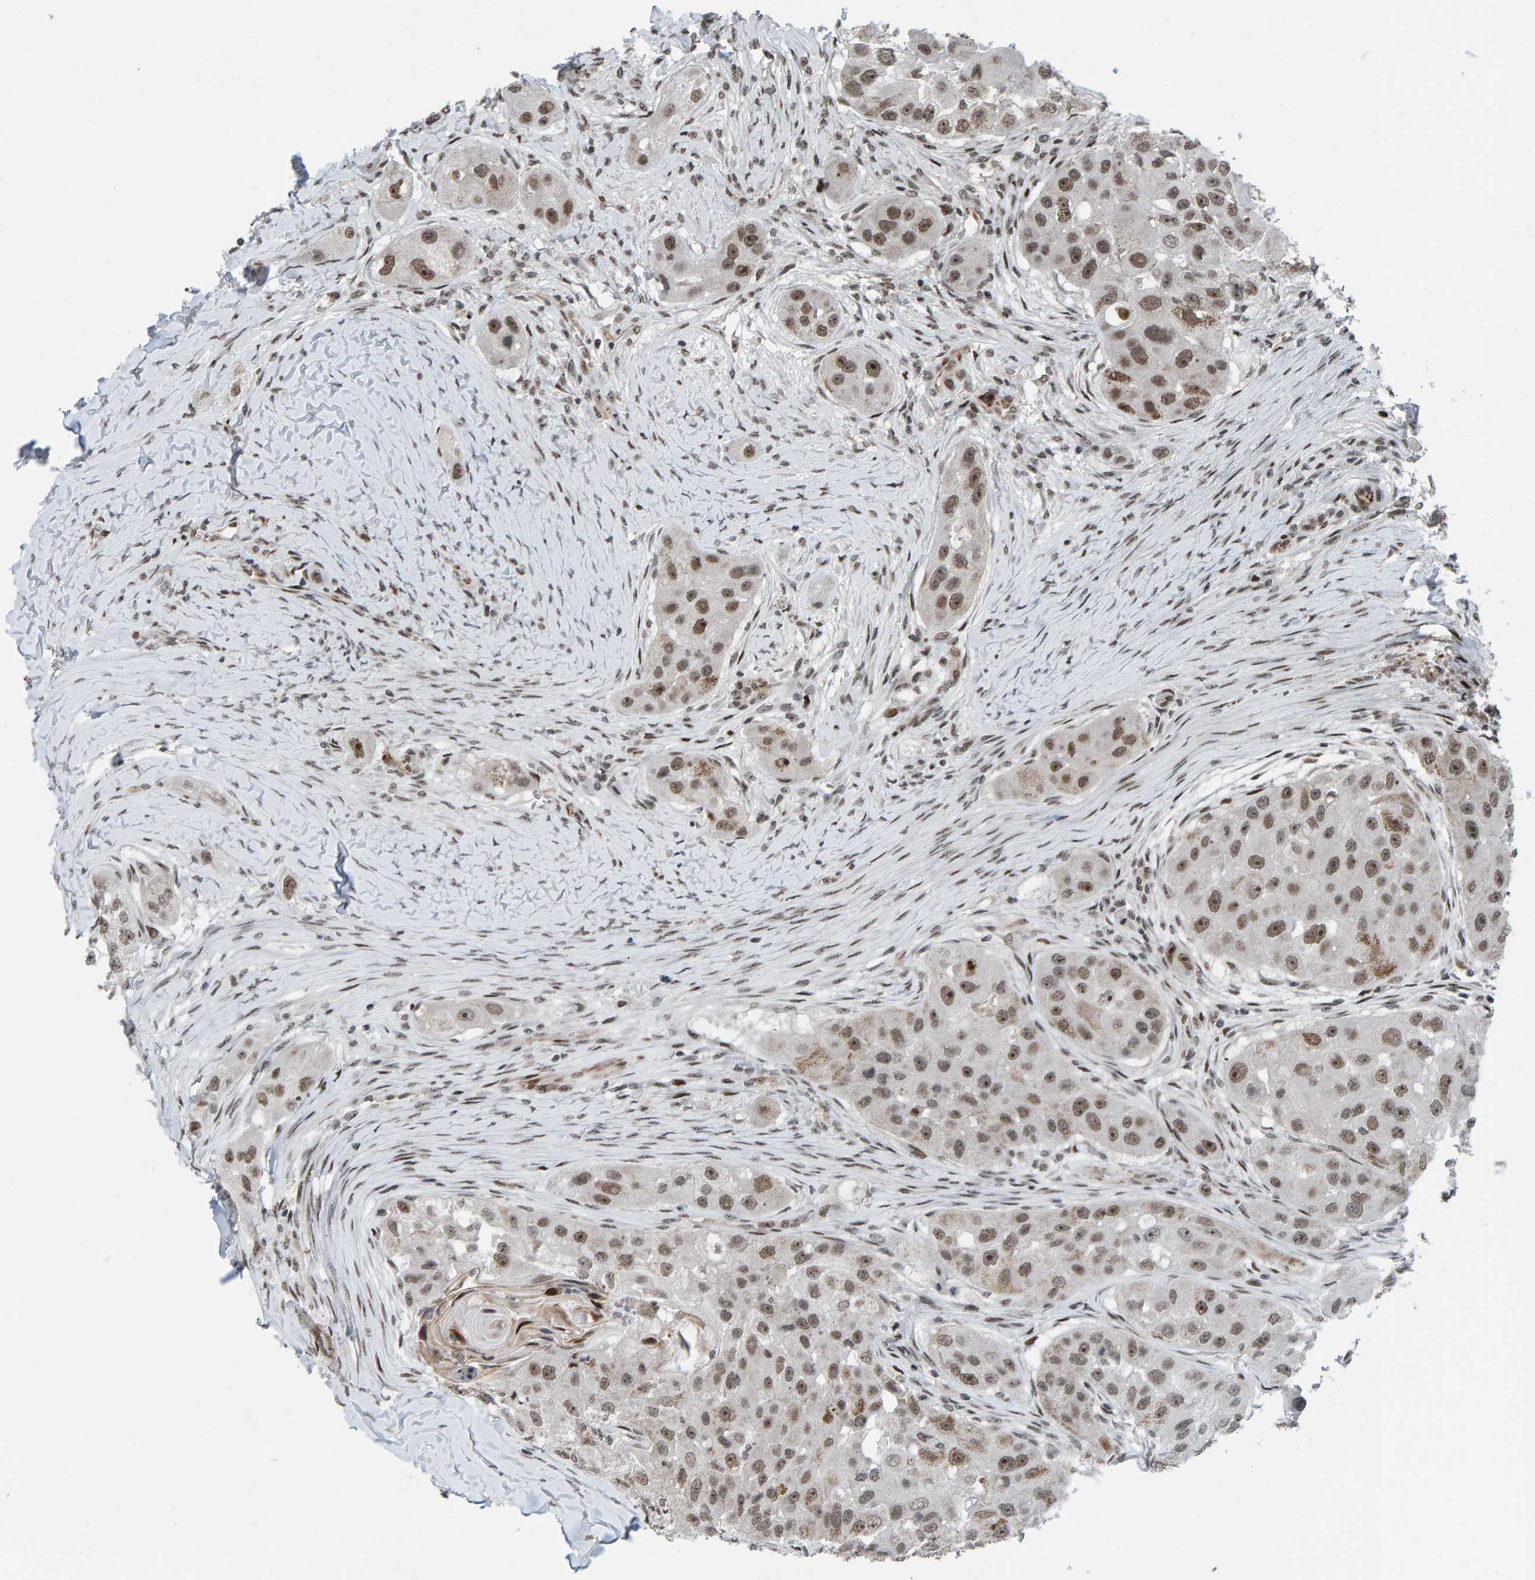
{"staining": {"intensity": "weak", "quantity": ">75%", "location": "nuclear"}, "tissue": "head and neck cancer", "cell_type": "Tumor cells", "image_type": "cancer", "snomed": [{"axis": "morphology", "description": "Normal tissue, NOS"}, {"axis": "morphology", "description": "Squamous cell carcinoma, NOS"}, {"axis": "topography", "description": "Skeletal muscle"}, {"axis": "topography", "description": "Head-Neck"}], "caption": "DAB (3,3'-diaminobenzidine) immunohistochemical staining of head and neck squamous cell carcinoma exhibits weak nuclear protein expression in approximately >75% of tumor cells. The protein of interest is shown in brown color, while the nuclei are stained blue.", "gene": "ZNF366", "patient": {"sex": "male", "age": 51}}